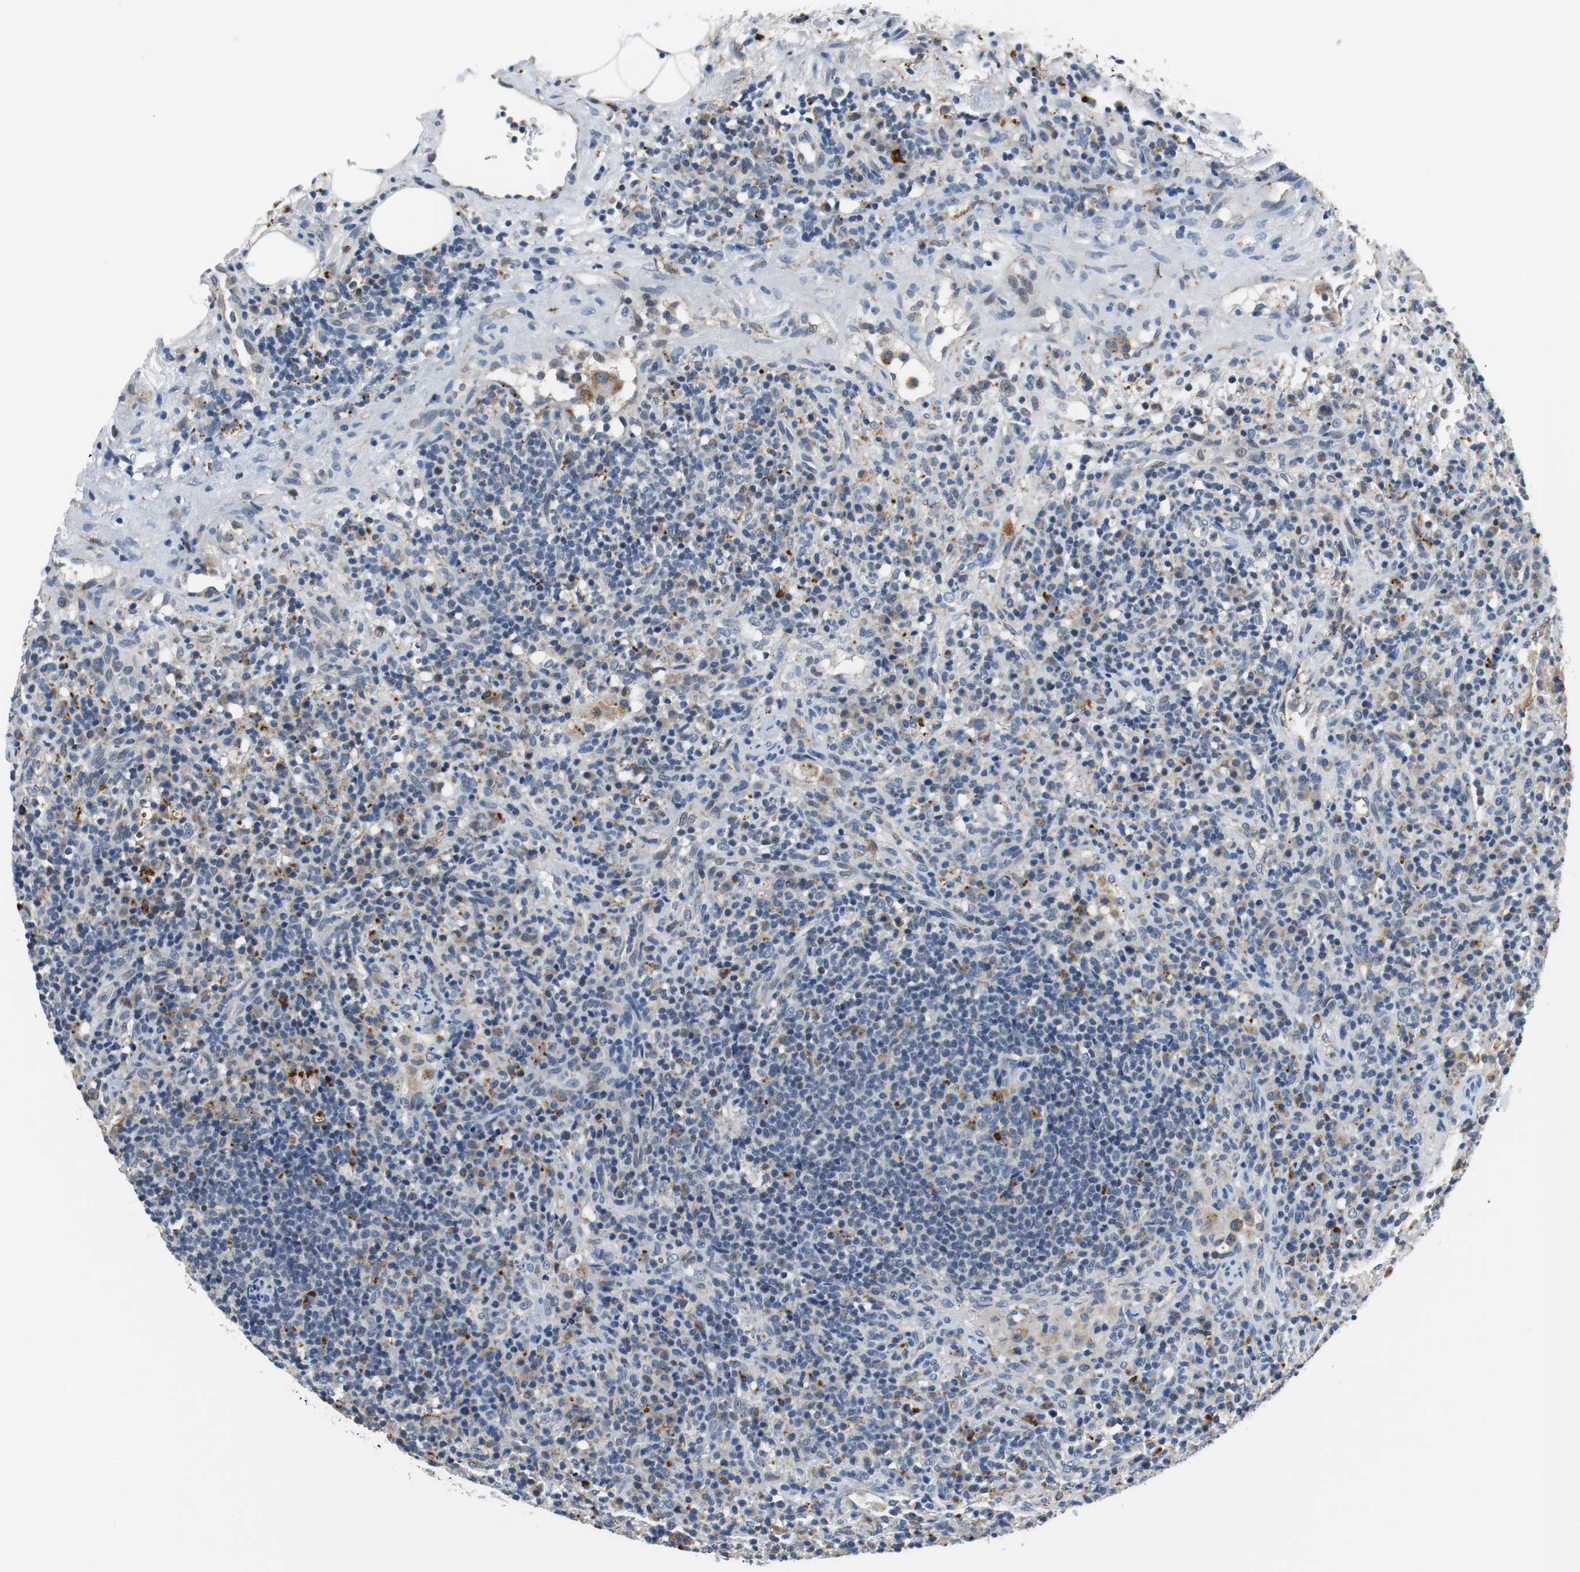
{"staining": {"intensity": "negative", "quantity": "none", "location": "none"}, "tissue": "lymphoma", "cell_type": "Tumor cells", "image_type": "cancer", "snomed": [{"axis": "morphology", "description": "Hodgkin's disease, NOS"}, {"axis": "topography", "description": "Lymph node"}], "caption": "Immunohistochemistry of Hodgkin's disease exhibits no positivity in tumor cells.", "gene": "NLGN1", "patient": {"sex": "male", "age": 65}}